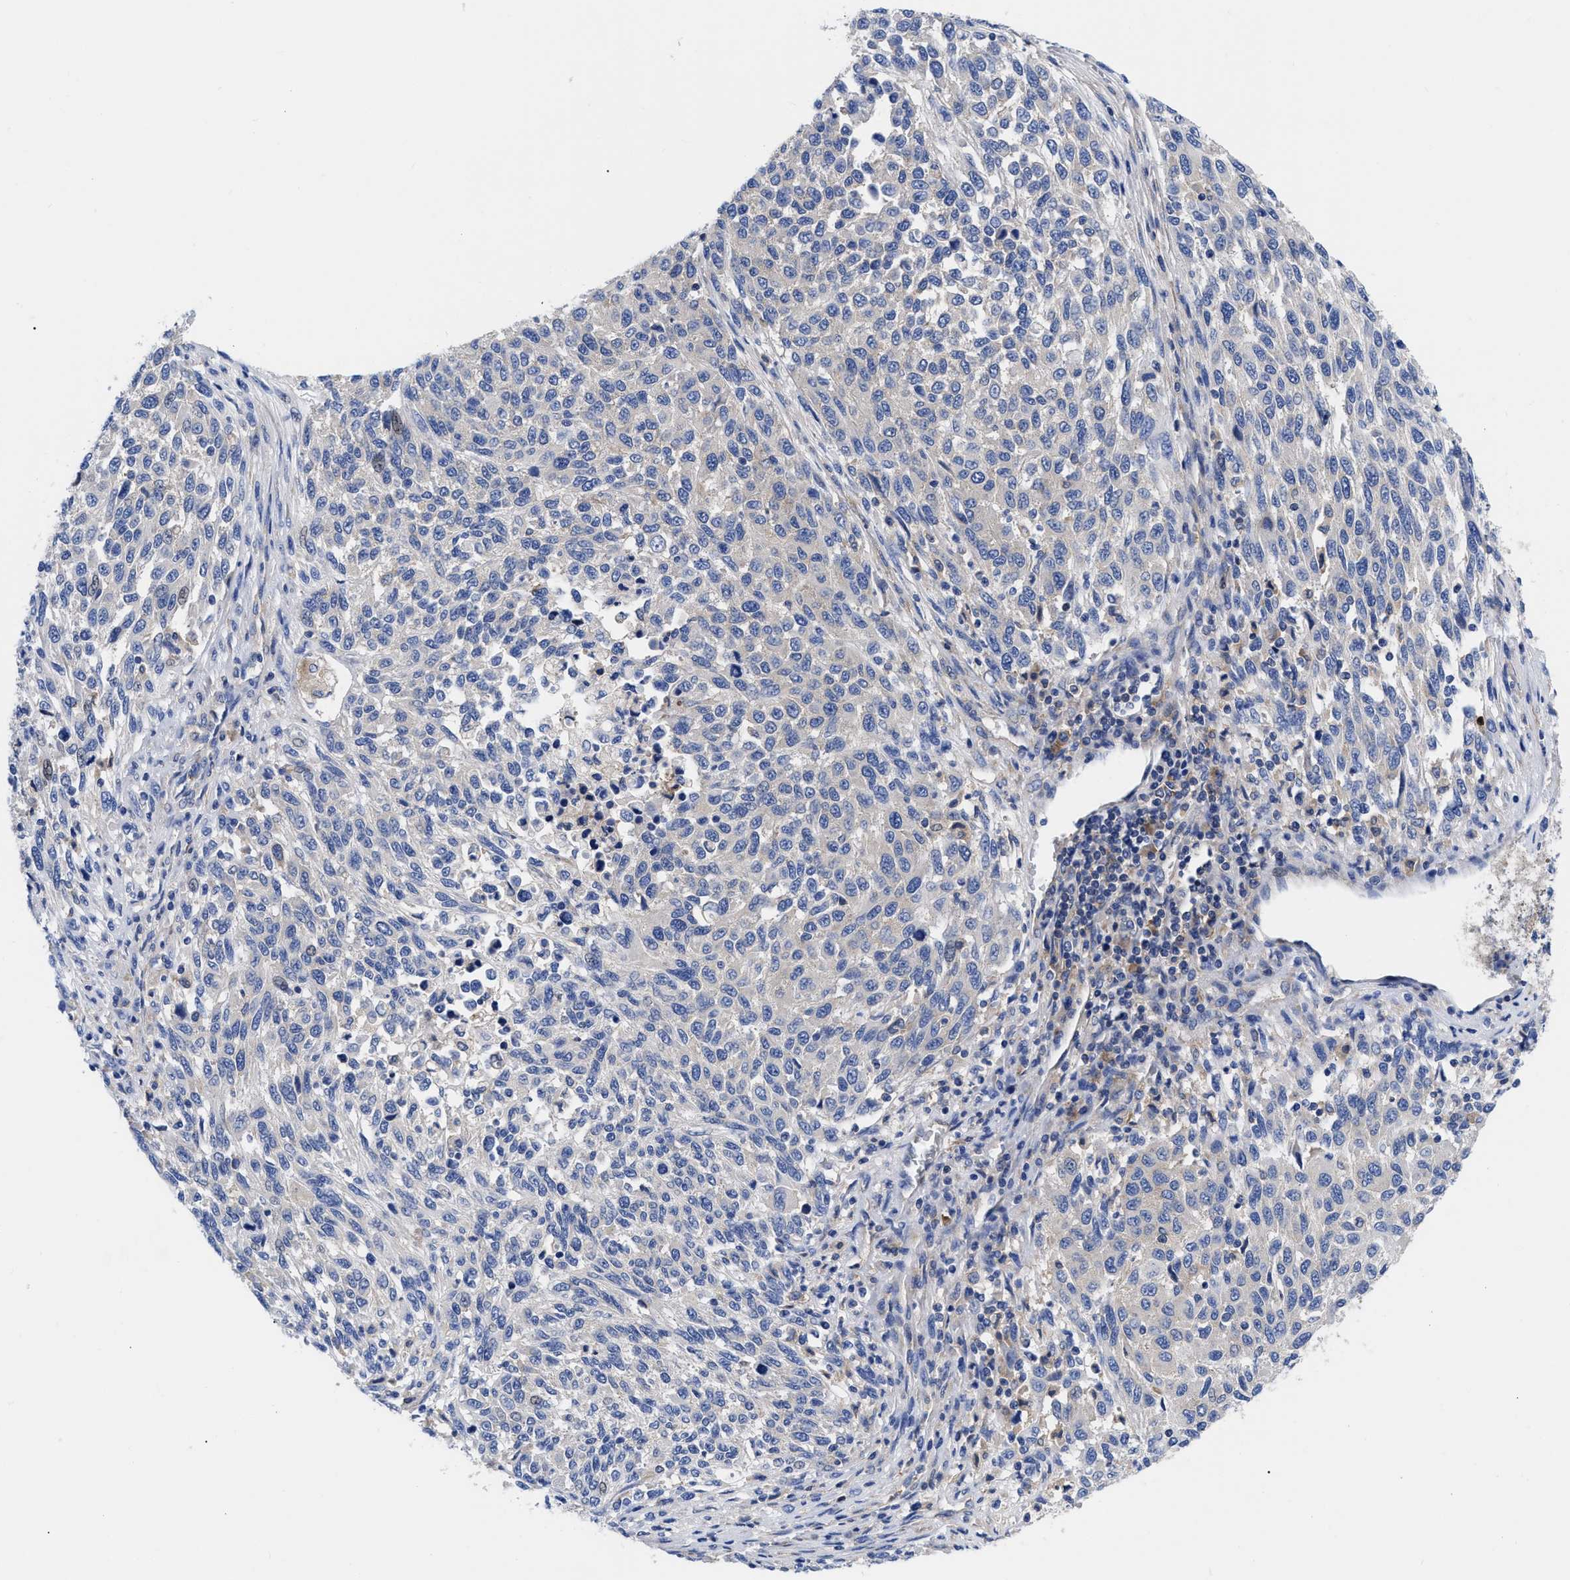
{"staining": {"intensity": "negative", "quantity": "none", "location": "none"}, "tissue": "melanoma", "cell_type": "Tumor cells", "image_type": "cancer", "snomed": [{"axis": "morphology", "description": "Malignant melanoma, Metastatic site"}, {"axis": "topography", "description": "Lymph node"}], "caption": "DAB (3,3'-diaminobenzidine) immunohistochemical staining of human melanoma exhibits no significant positivity in tumor cells. (DAB (3,3'-diaminobenzidine) IHC, high magnification).", "gene": "RBKS", "patient": {"sex": "male", "age": 61}}